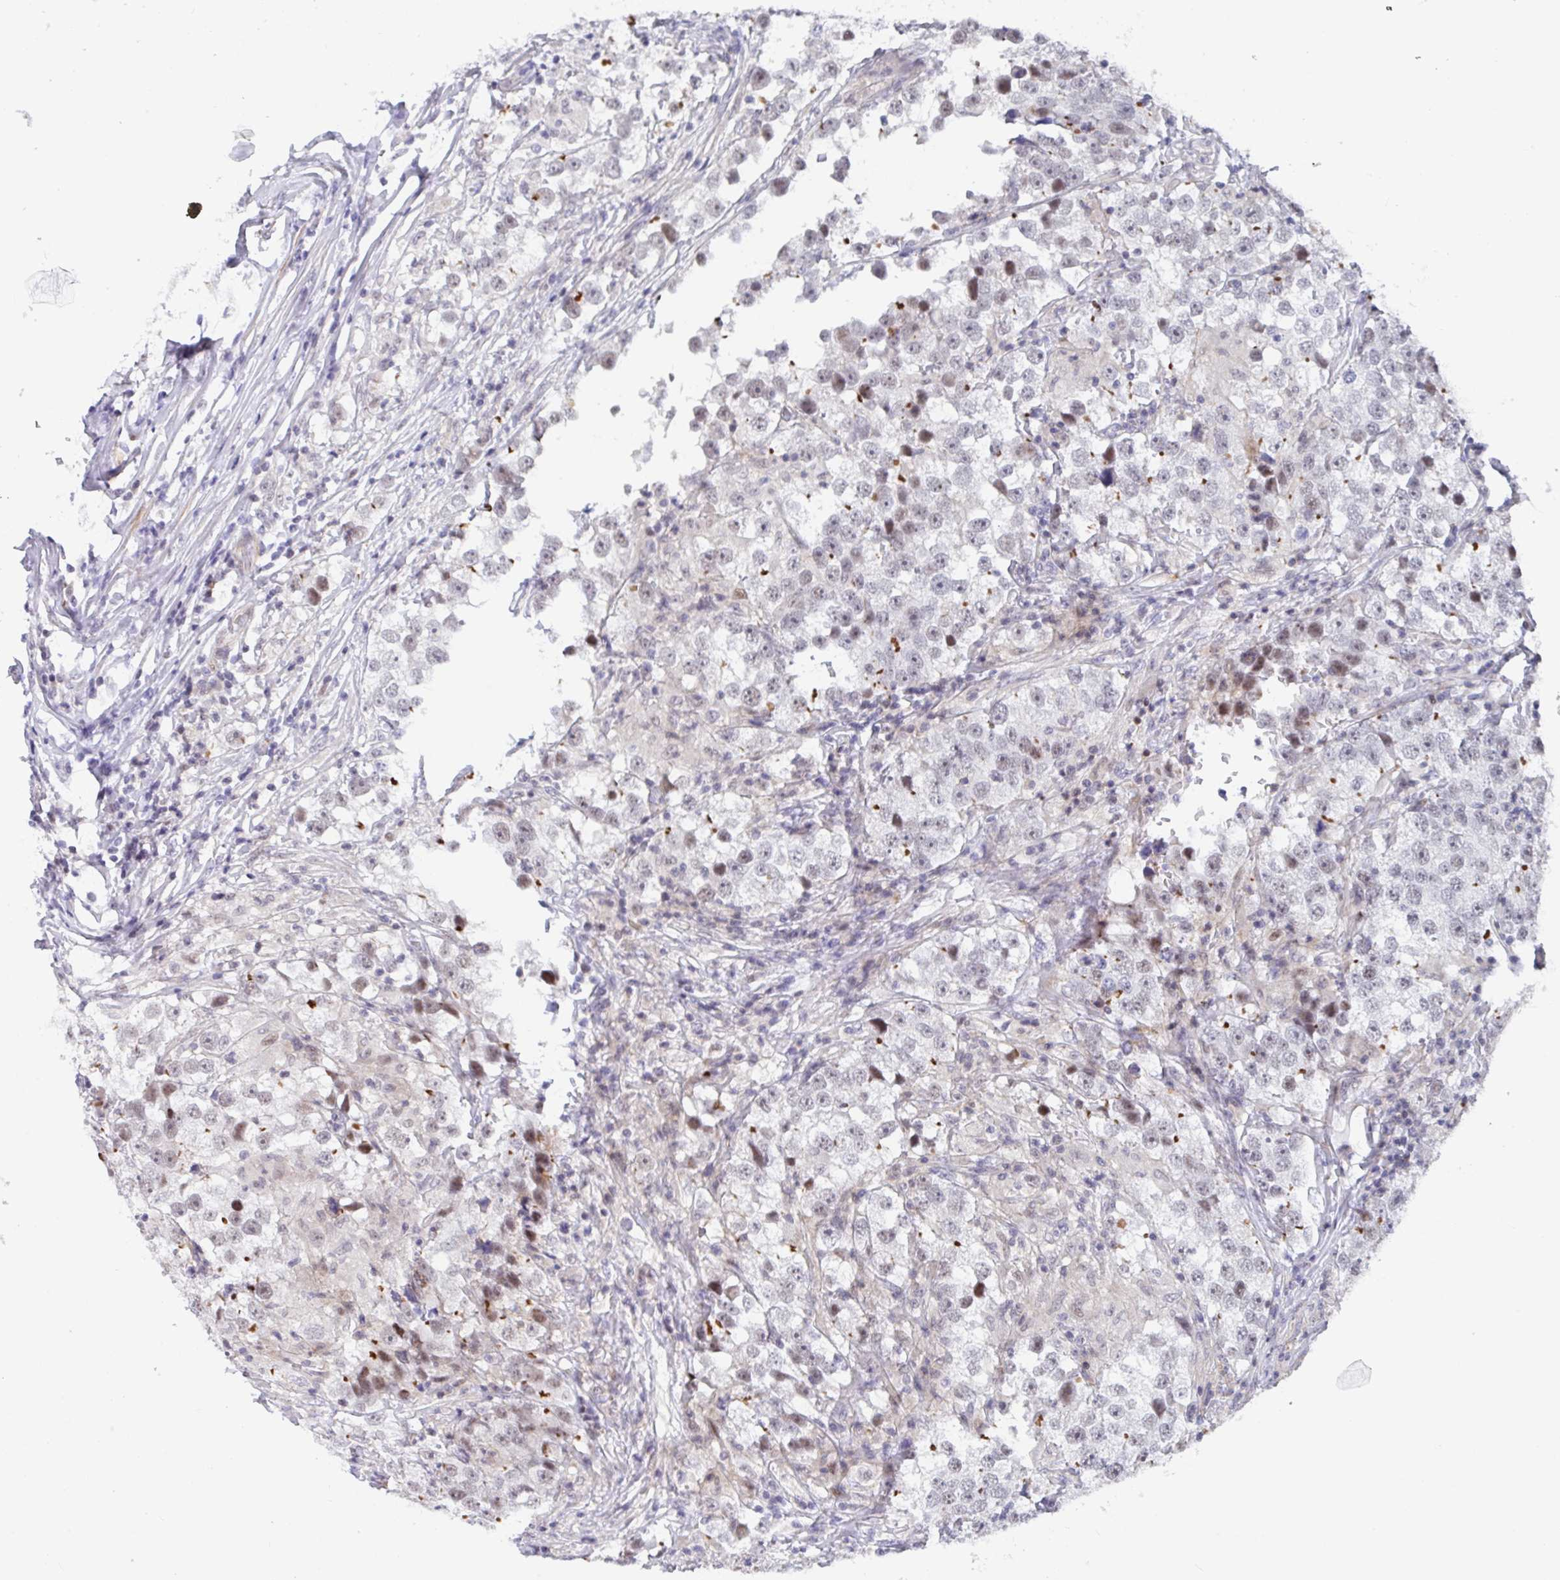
{"staining": {"intensity": "weak", "quantity": "<25%", "location": "nuclear"}, "tissue": "testis cancer", "cell_type": "Tumor cells", "image_type": "cancer", "snomed": [{"axis": "morphology", "description": "Seminoma, NOS"}, {"axis": "topography", "description": "Testis"}], "caption": "DAB (3,3'-diaminobenzidine) immunohistochemical staining of testis cancer (seminoma) displays no significant positivity in tumor cells. Nuclei are stained in blue.", "gene": "WDR72", "patient": {"sex": "male", "age": 46}}